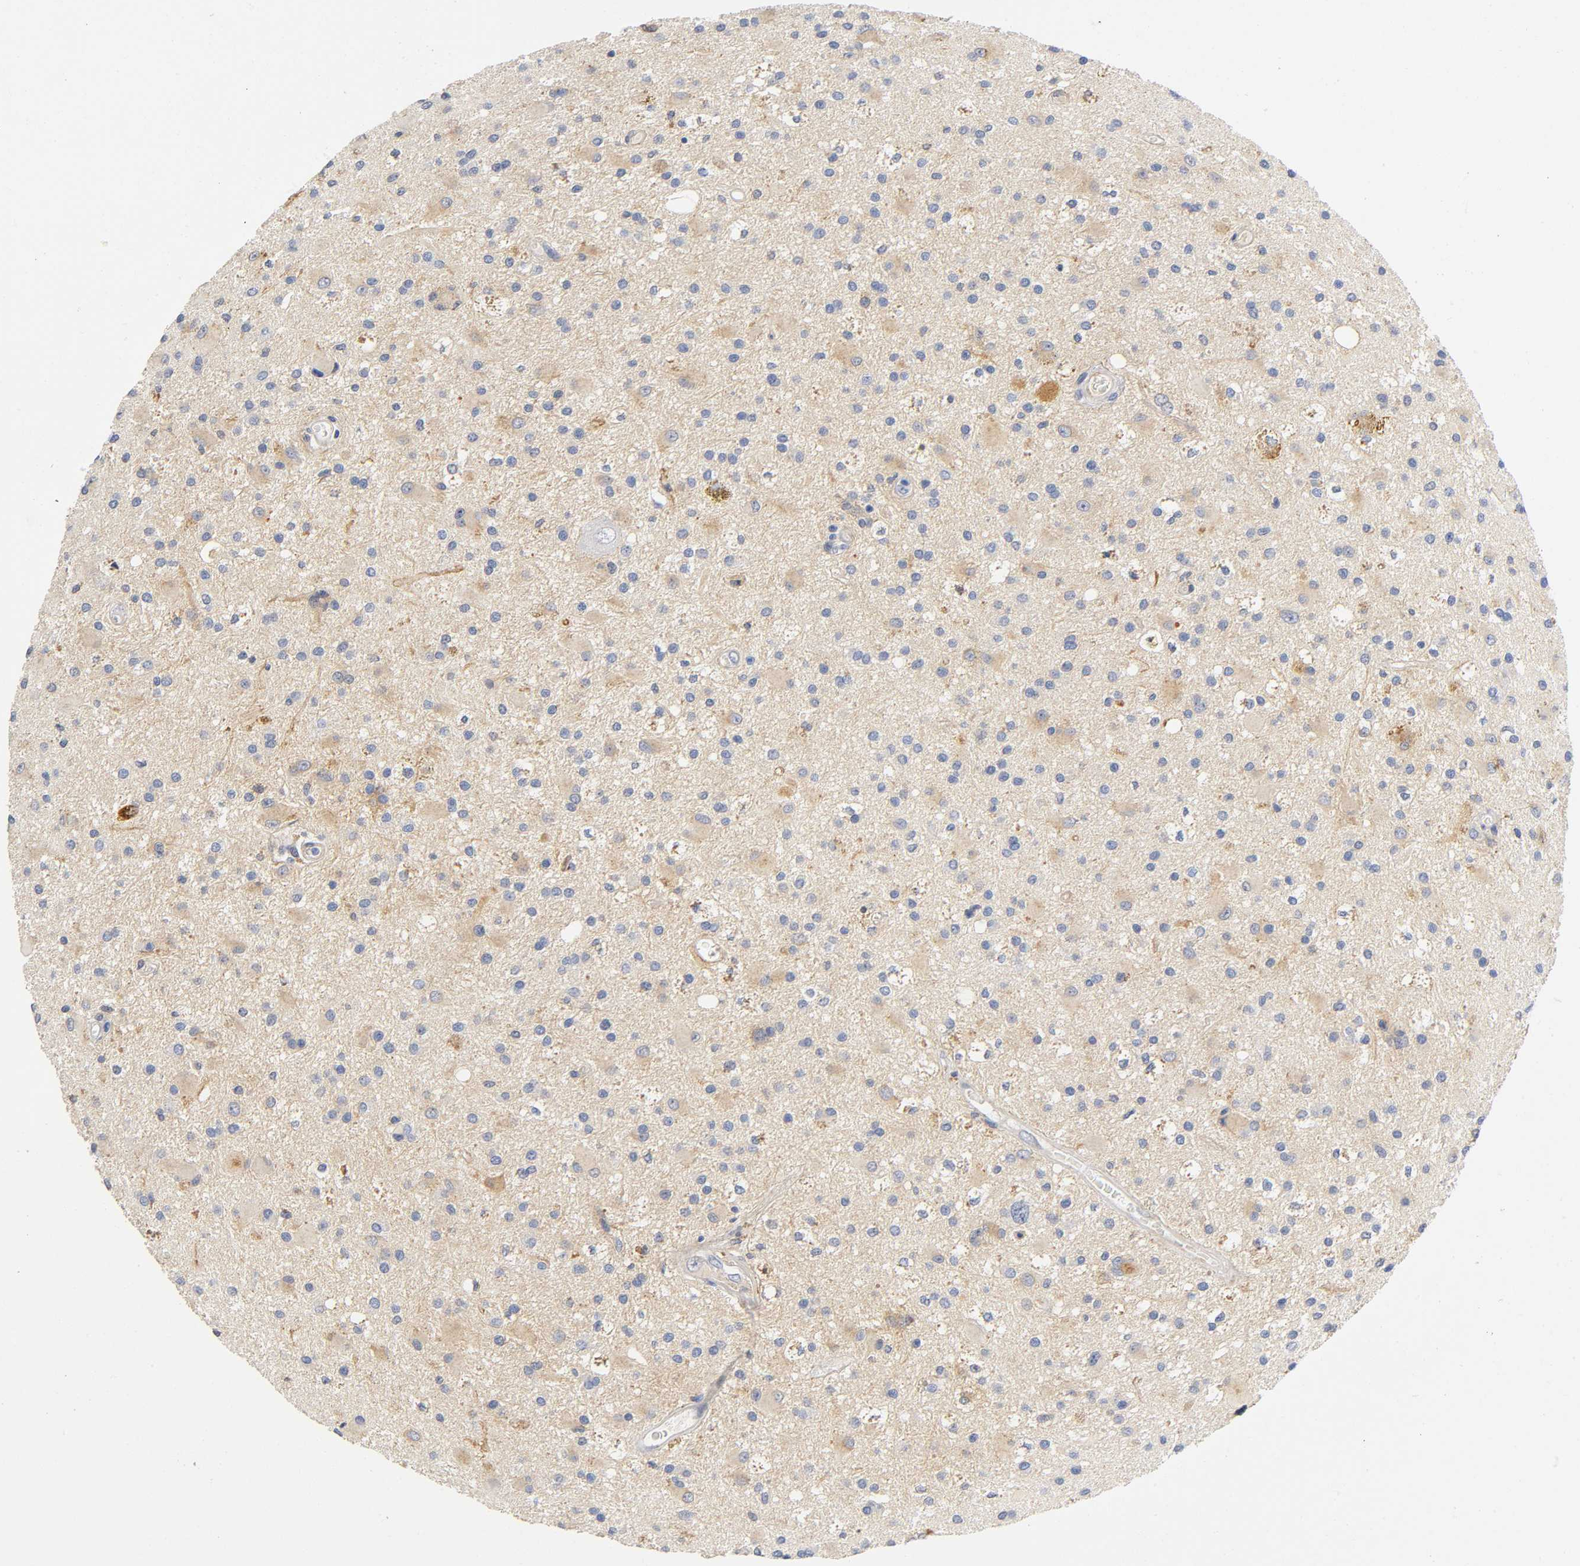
{"staining": {"intensity": "weak", "quantity": "25%-75%", "location": "cytoplasmic/membranous"}, "tissue": "glioma", "cell_type": "Tumor cells", "image_type": "cancer", "snomed": [{"axis": "morphology", "description": "Glioma, malignant, Low grade"}, {"axis": "topography", "description": "Brain"}], "caption": "Weak cytoplasmic/membranous staining is appreciated in approximately 25%-75% of tumor cells in glioma. (Brightfield microscopy of DAB IHC at high magnification).", "gene": "TNC", "patient": {"sex": "male", "age": 58}}